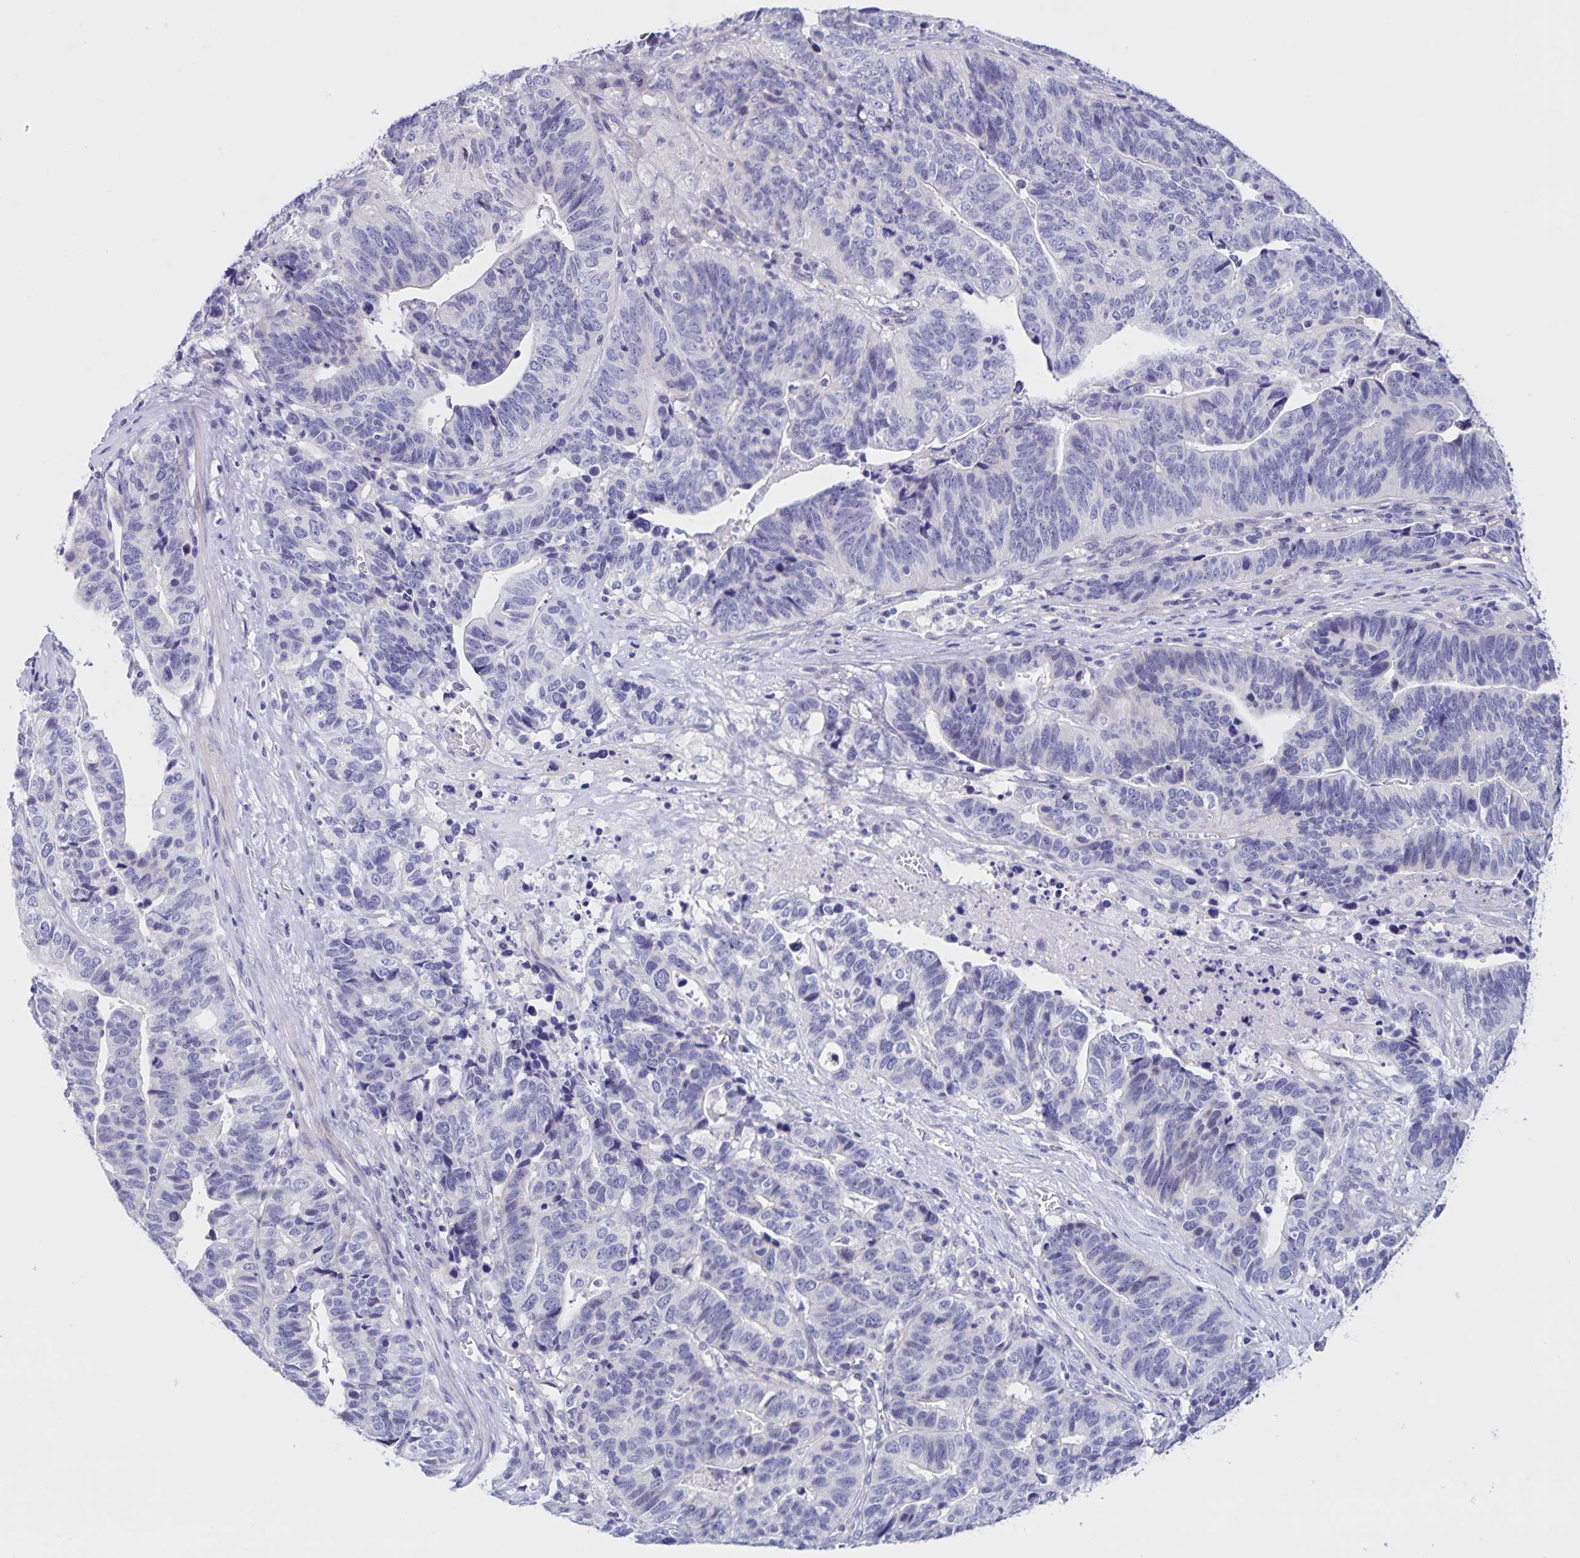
{"staining": {"intensity": "negative", "quantity": "none", "location": "none"}, "tissue": "stomach cancer", "cell_type": "Tumor cells", "image_type": "cancer", "snomed": [{"axis": "morphology", "description": "Adenocarcinoma, NOS"}, {"axis": "topography", "description": "Stomach, upper"}], "caption": "Tumor cells are negative for protein expression in human stomach cancer (adenocarcinoma).", "gene": "DMGDH", "patient": {"sex": "female", "age": 67}}